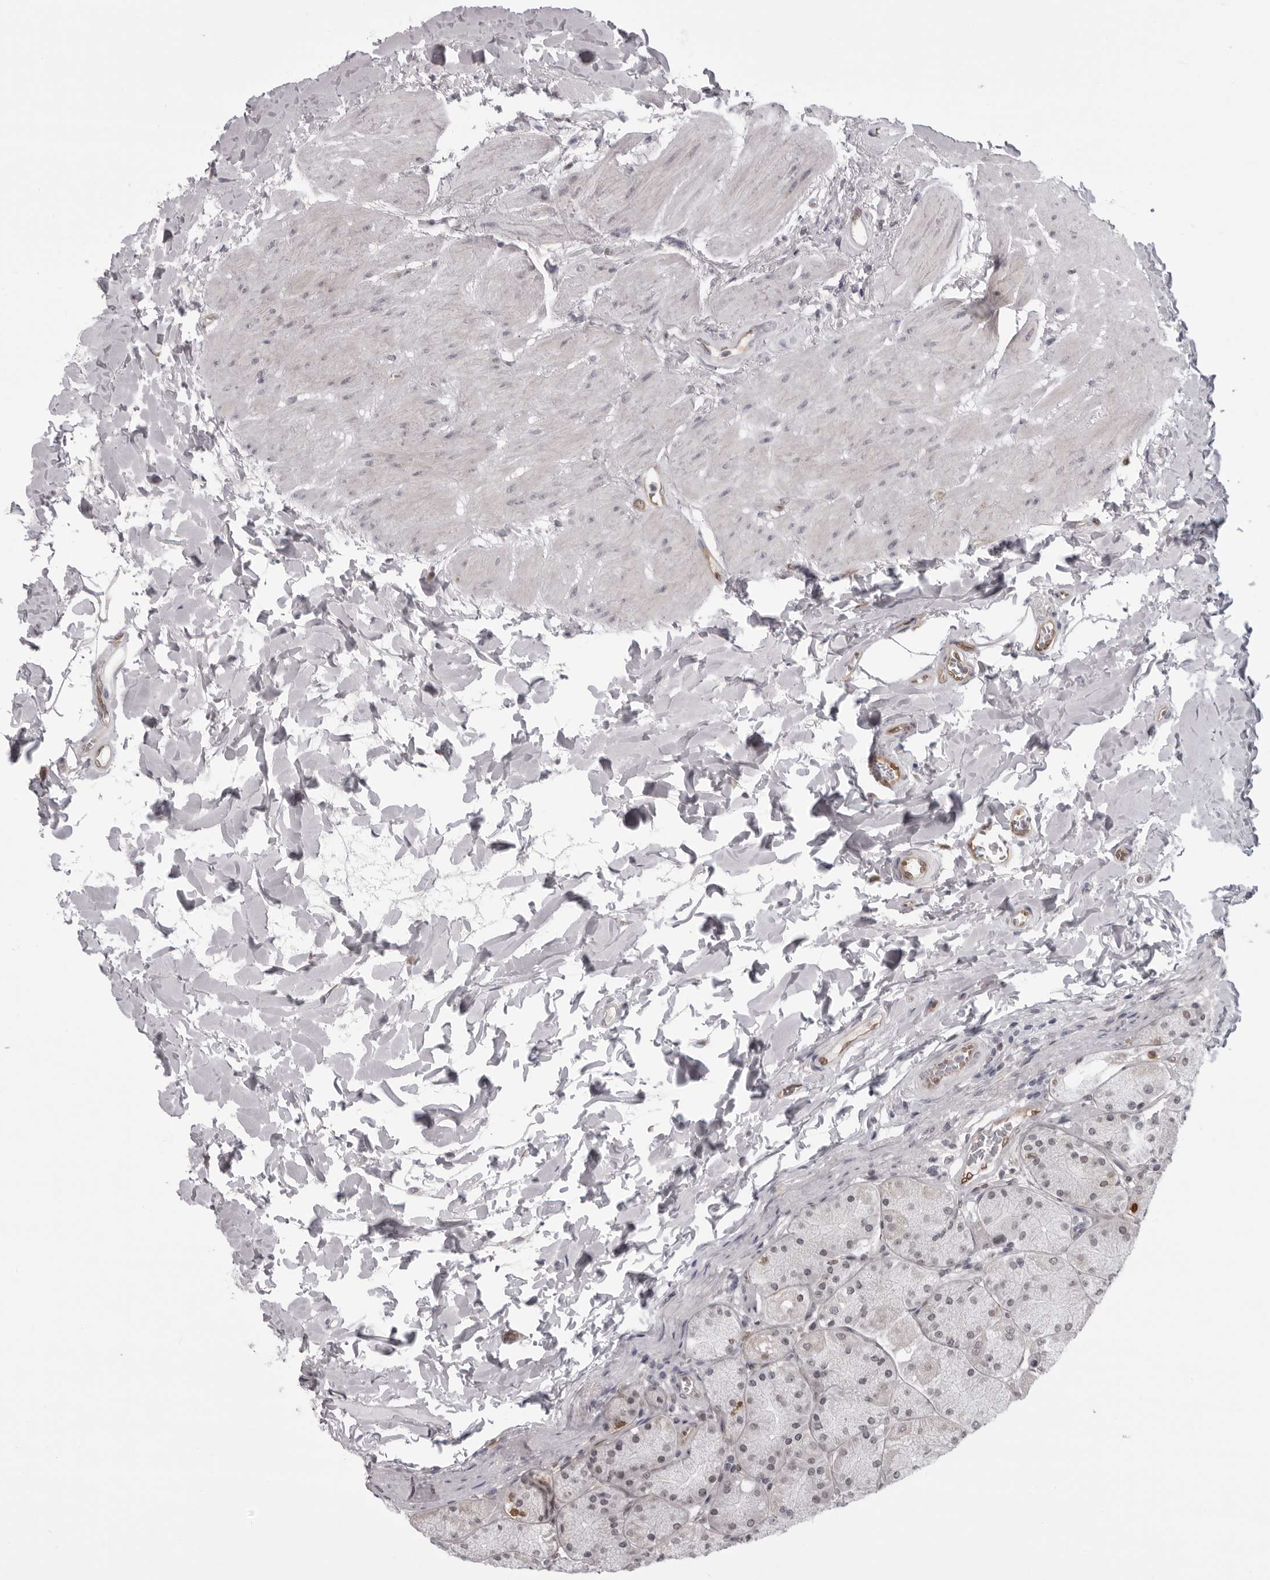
{"staining": {"intensity": "moderate", "quantity": "<25%", "location": "cytoplasmic/membranous,nuclear"}, "tissue": "stomach", "cell_type": "Glandular cells", "image_type": "normal", "snomed": [{"axis": "morphology", "description": "Normal tissue, NOS"}, {"axis": "topography", "description": "Stomach, upper"}], "caption": "This photomicrograph reveals normal stomach stained with immunohistochemistry to label a protein in brown. The cytoplasmic/membranous,nuclear of glandular cells show moderate positivity for the protein. Nuclei are counter-stained blue.", "gene": "MAPK12", "patient": {"sex": "female", "age": 56}}